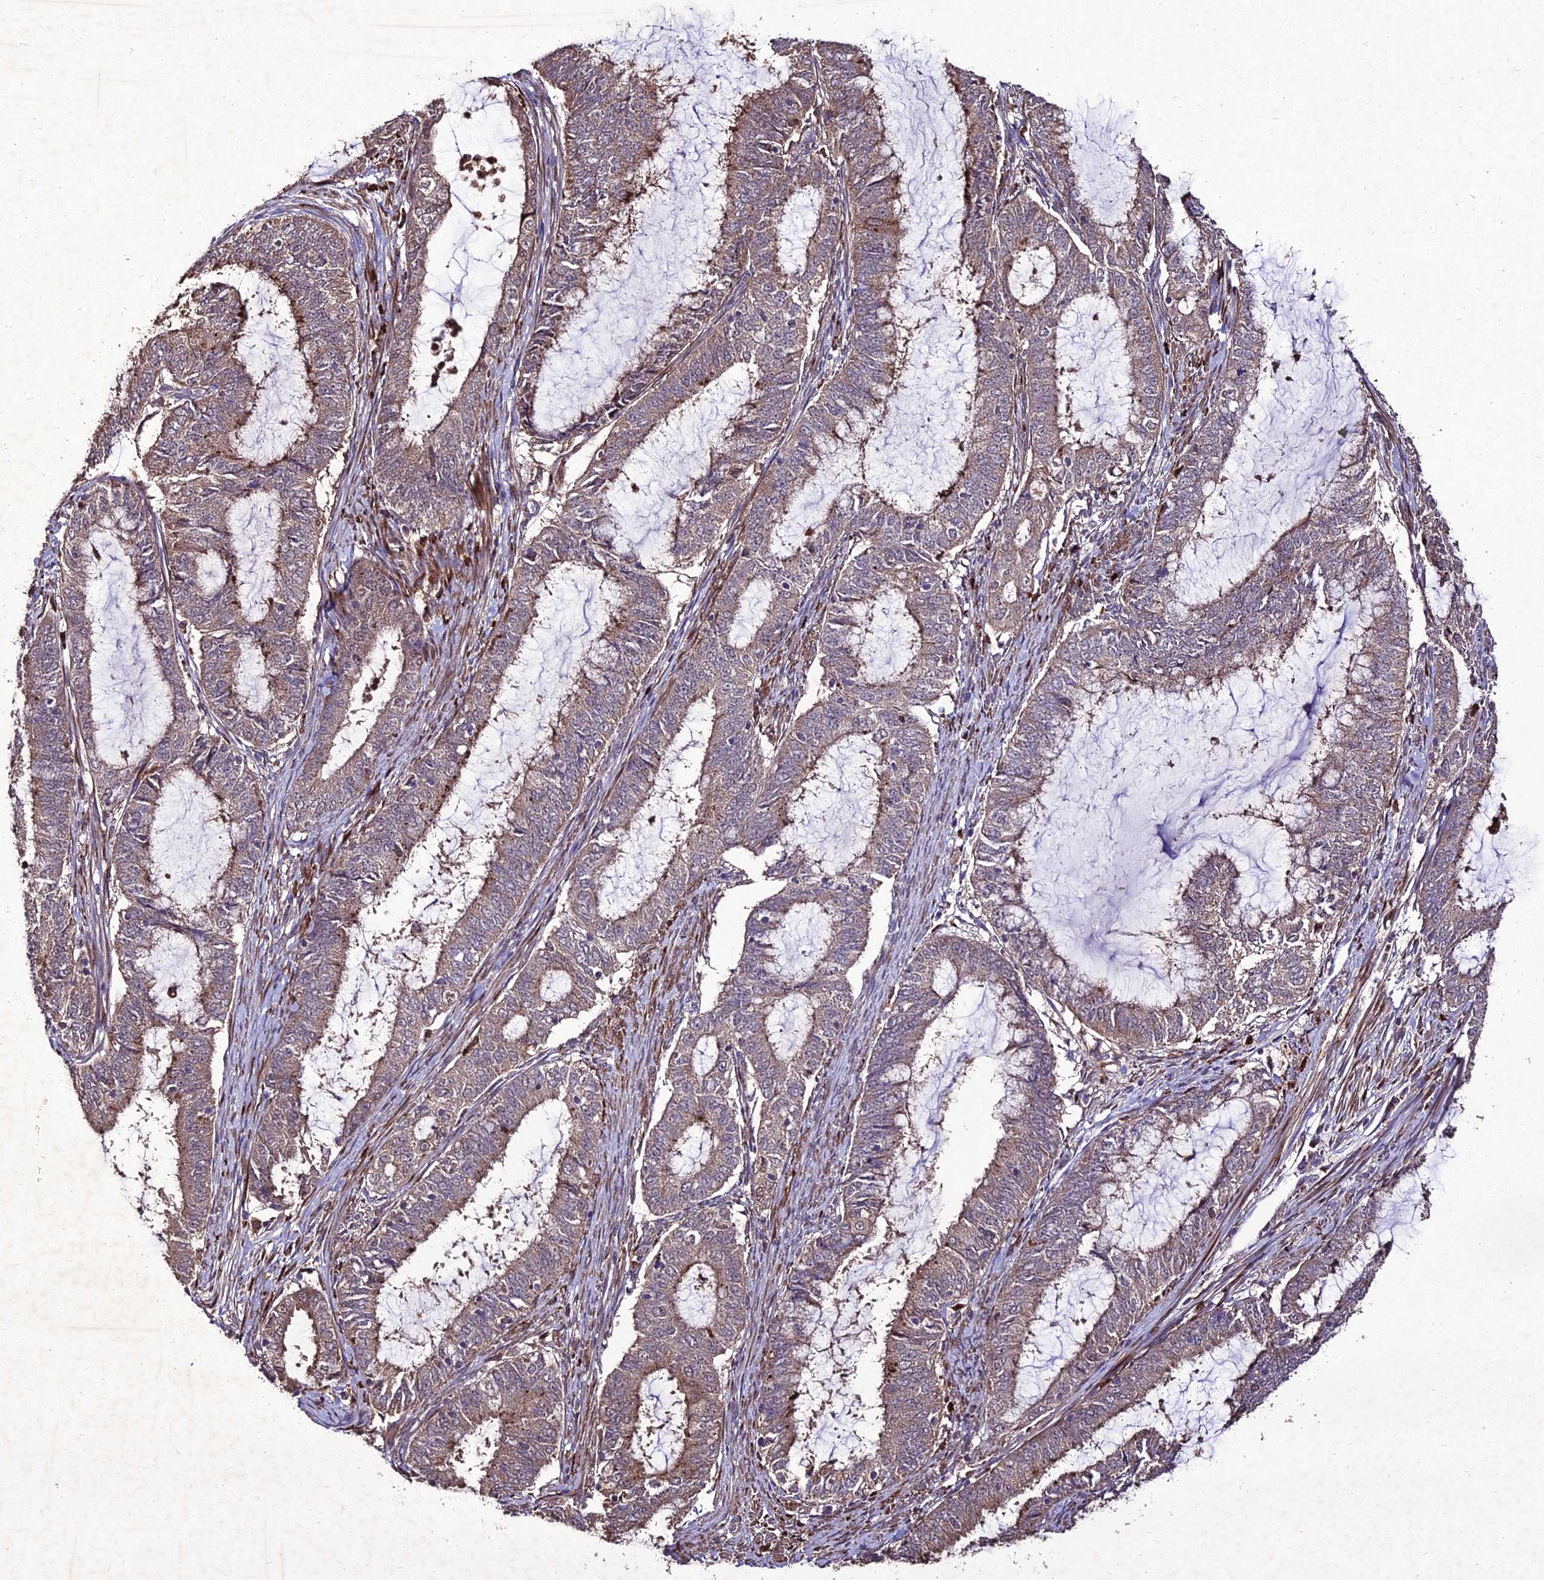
{"staining": {"intensity": "weak", "quantity": "25%-75%", "location": "cytoplasmic/membranous"}, "tissue": "endometrial cancer", "cell_type": "Tumor cells", "image_type": "cancer", "snomed": [{"axis": "morphology", "description": "Adenocarcinoma, NOS"}, {"axis": "topography", "description": "Endometrium"}], "caption": "Immunohistochemistry (IHC) (DAB (3,3'-diaminobenzidine)) staining of endometrial cancer (adenocarcinoma) demonstrates weak cytoplasmic/membranous protein staining in about 25%-75% of tumor cells.", "gene": "ZNF766", "patient": {"sex": "female", "age": 51}}